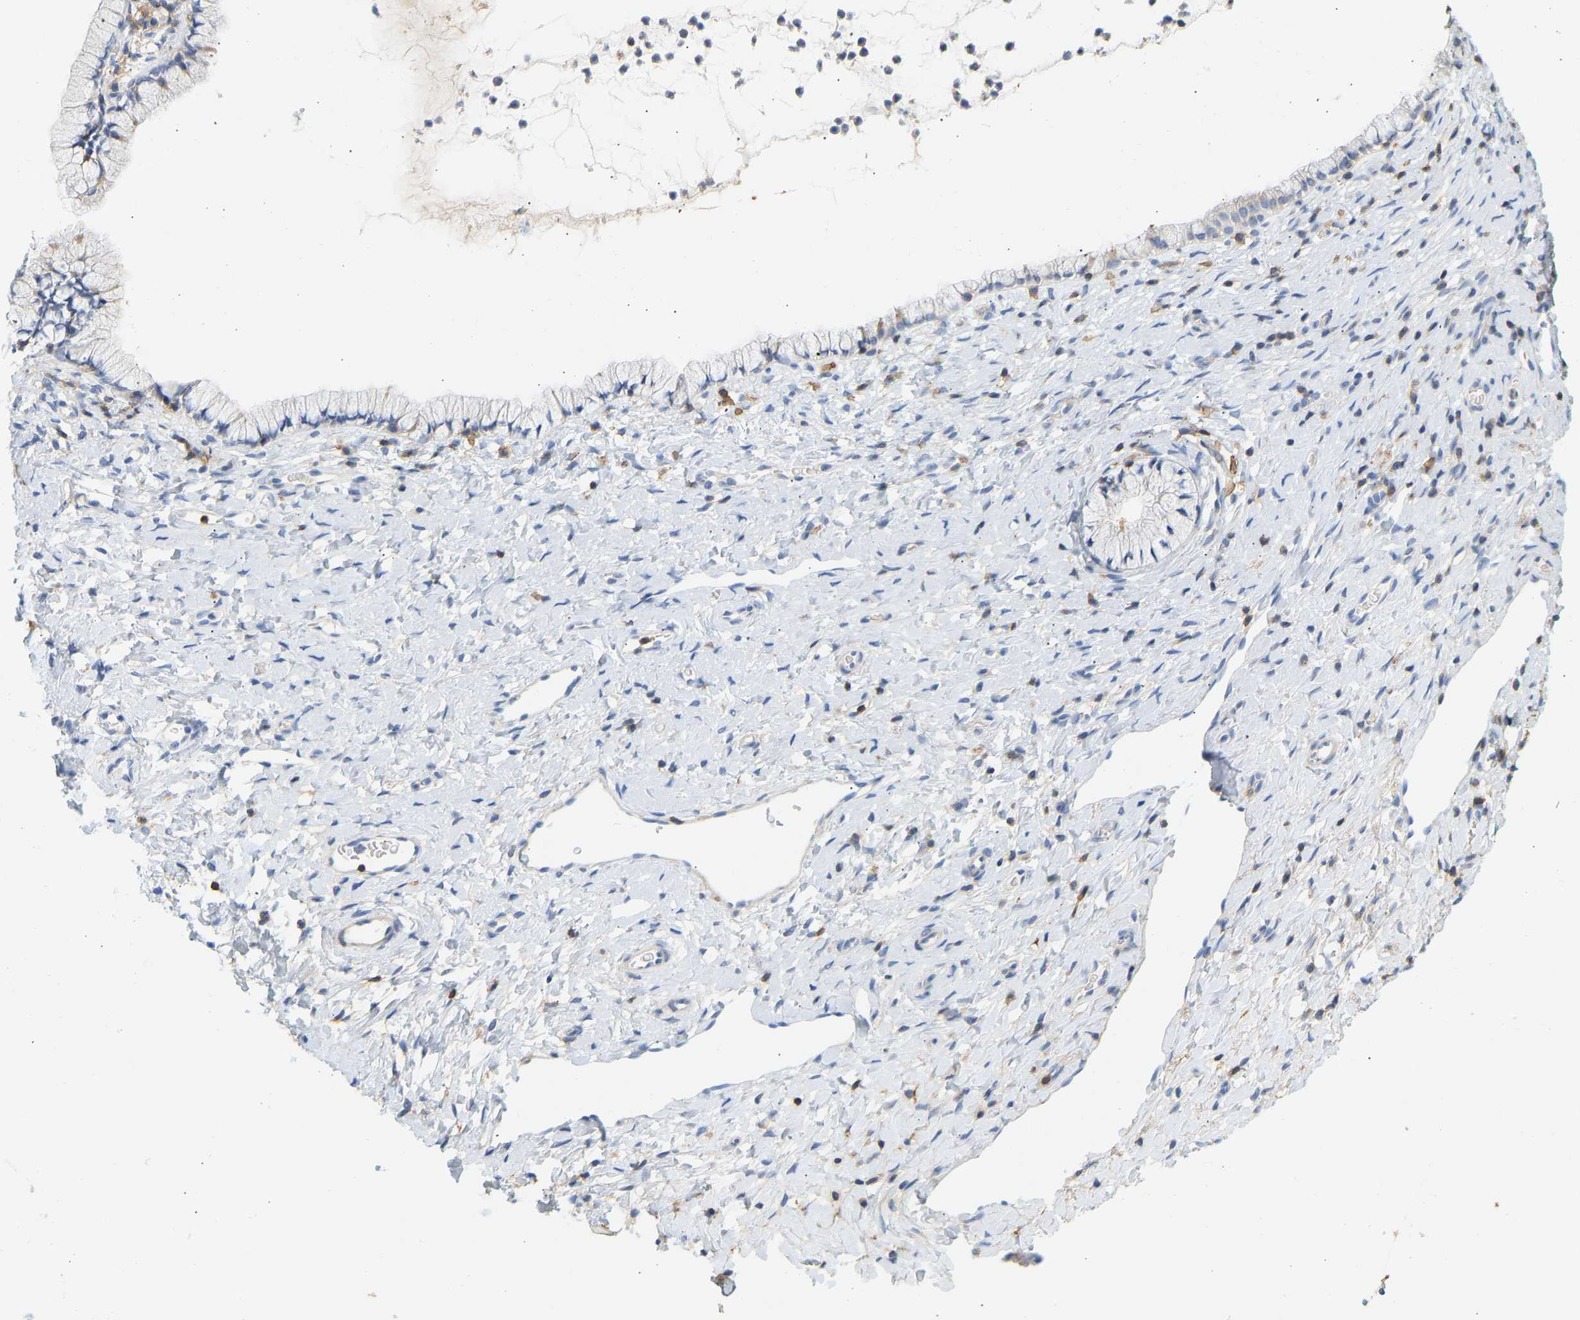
{"staining": {"intensity": "negative", "quantity": "none", "location": "none"}, "tissue": "cervix", "cell_type": "Glandular cells", "image_type": "normal", "snomed": [{"axis": "morphology", "description": "Normal tissue, NOS"}, {"axis": "topography", "description": "Cervix"}], "caption": "An IHC photomicrograph of unremarkable cervix is shown. There is no staining in glandular cells of cervix.", "gene": "BVES", "patient": {"sex": "female", "age": 72}}